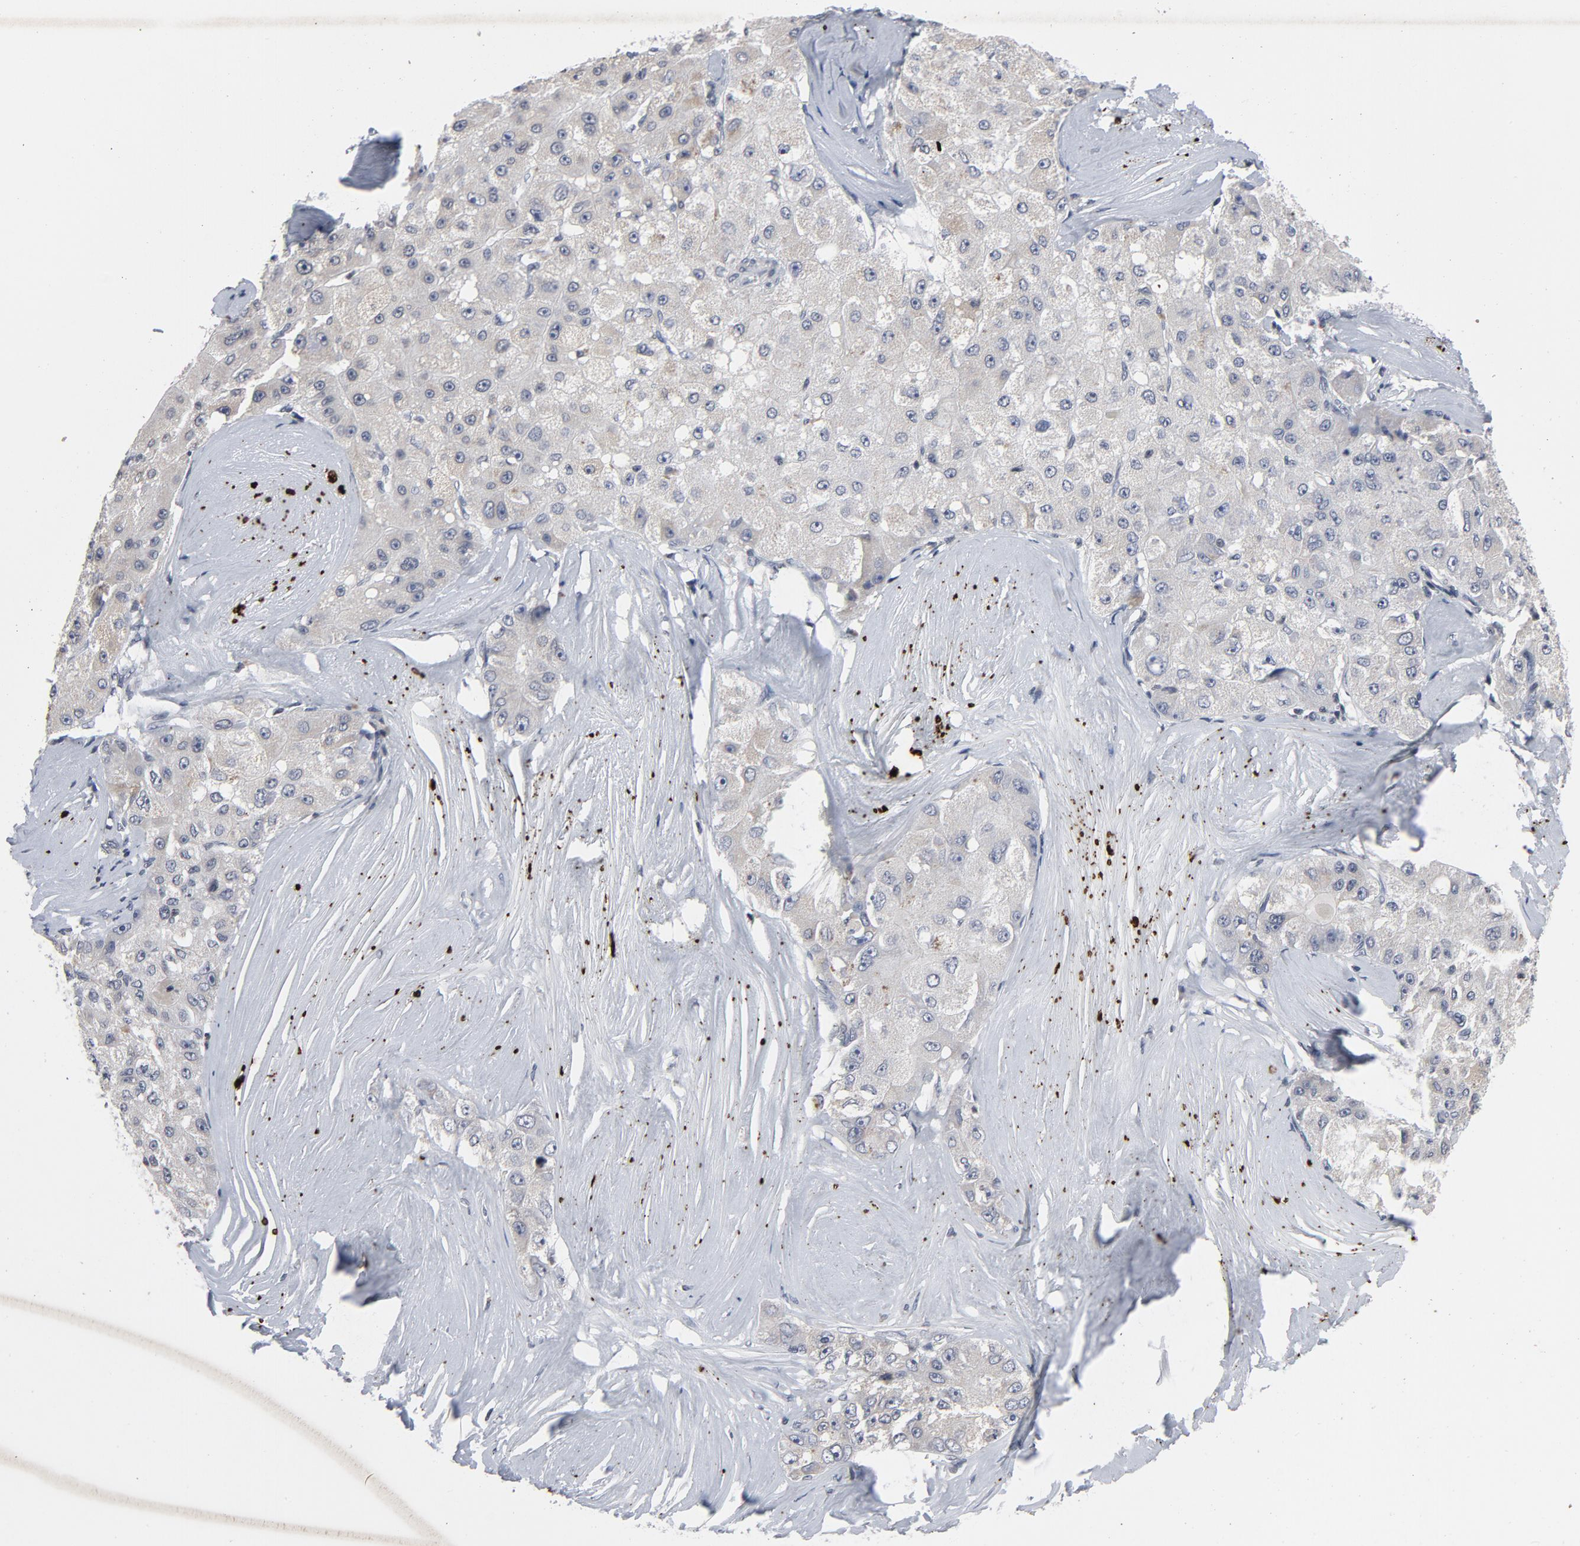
{"staining": {"intensity": "weak", "quantity": "<25%", "location": "cytoplasmic/membranous"}, "tissue": "liver cancer", "cell_type": "Tumor cells", "image_type": "cancer", "snomed": [{"axis": "morphology", "description": "Carcinoma, Hepatocellular, NOS"}, {"axis": "topography", "description": "Liver"}], "caption": "The histopathology image shows no significant staining in tumor cells of liver hepatocellular carcinoma.", "gene": "TCL1A", "patient": {"sex": "male", "age": 80}}